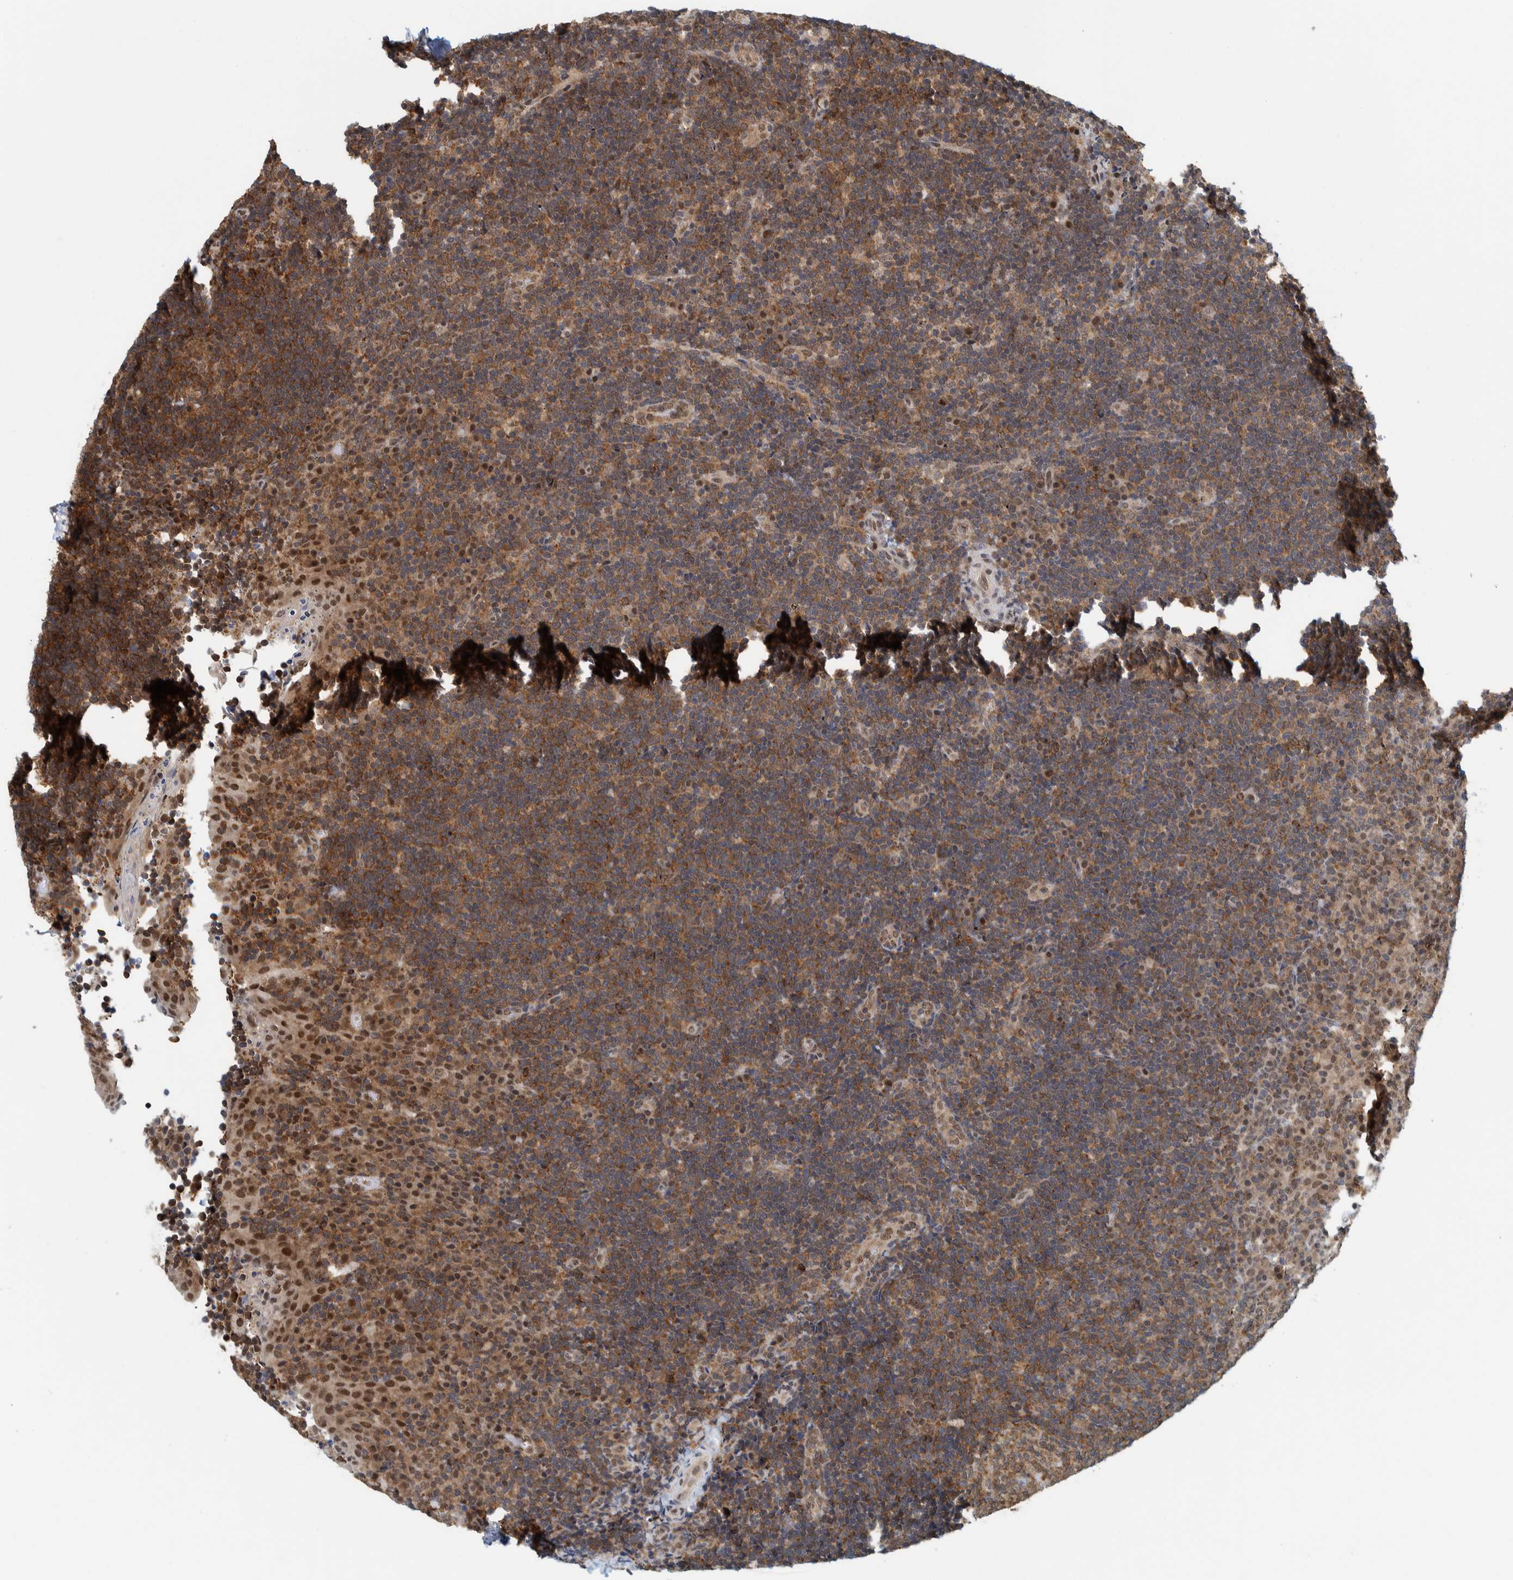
{"staining": {"intensity": "moderate", "quantity": ">75%", "location": "cytoplasmic/membranous,nuclear"}, "tissue": "lymphoma", "cell_type": "Tumor cells", "image_type": "cancer", "snomed": [{"axis": "morphology", "description": "Malignant lymphoma, non-Hodgkin's type, High grade"}, {"axis": "topography", "description": "Tonsil"}], "caption": "Protein analysis of malignant lymphoma, non-Hodgkin's type (high-grade) tissue displays moderate cytoplasmic/membranous and nuclear positivity in approximately >75% of tumor cells.", "gene": "COPS3", "patient": {"sex": "female", "age": 36}}